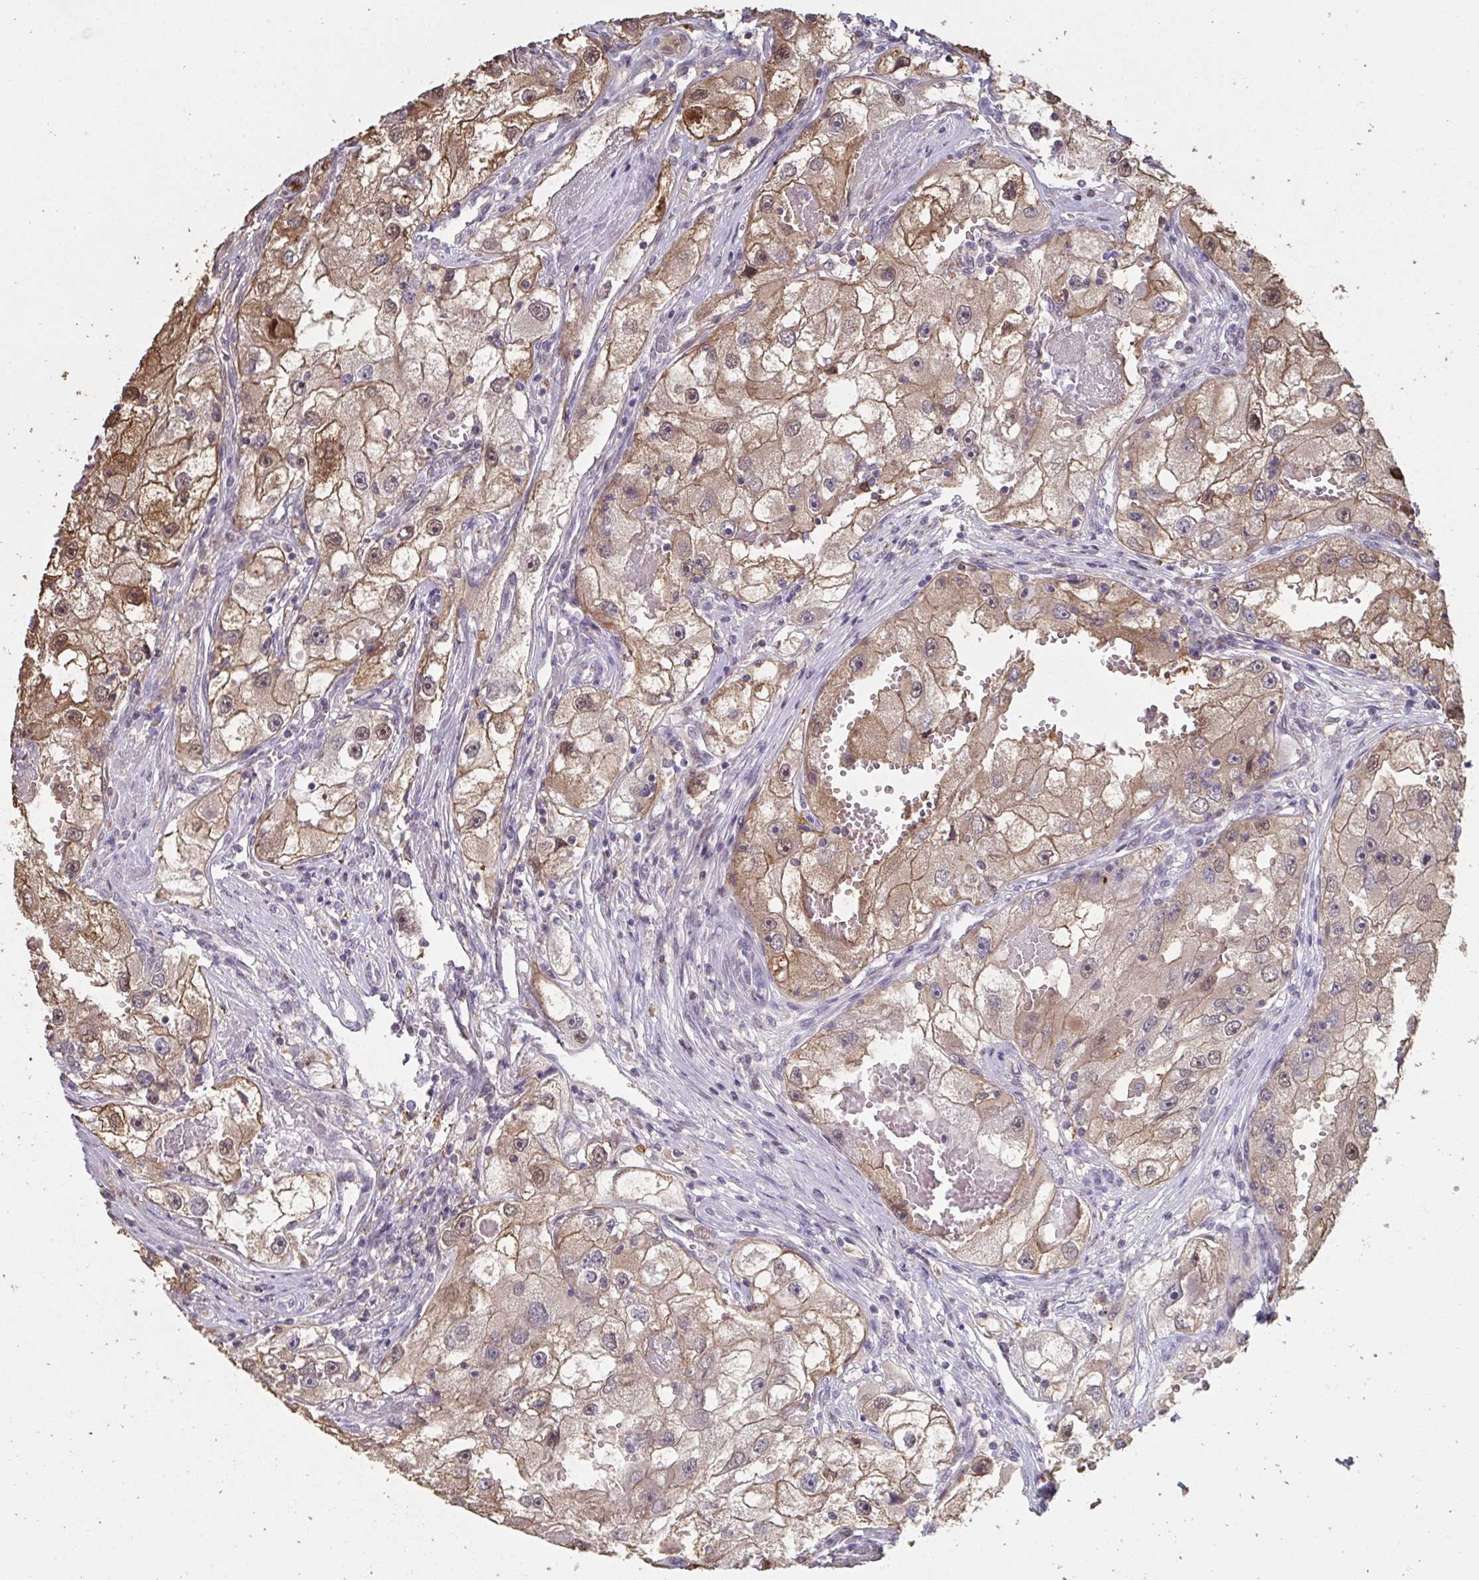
{"staining": {"intensity": "moderate", "quantity": ">75%", "location": "cytoplasmic/membranous"}, "tissue": "renal cancer", "cell_type": "Tumor cells", "image_type": "cancer", "snomed": [{"axis": "morphology", "description": "Adenocarcinoma, NOS"}, {"axis": "topography", "description": "Kidney"}], "caption": "Immunohistochemistry of human renal cancer demonstrates medium levels of moderate cytoplasmic/membranous expression in about >75% of tumor cells. Immunohistochemistry (ihc) stains the protein in brown and the nuclei are stained blue.", "gene": "ACD", "patient": {"sex": "male", "age": 63}}